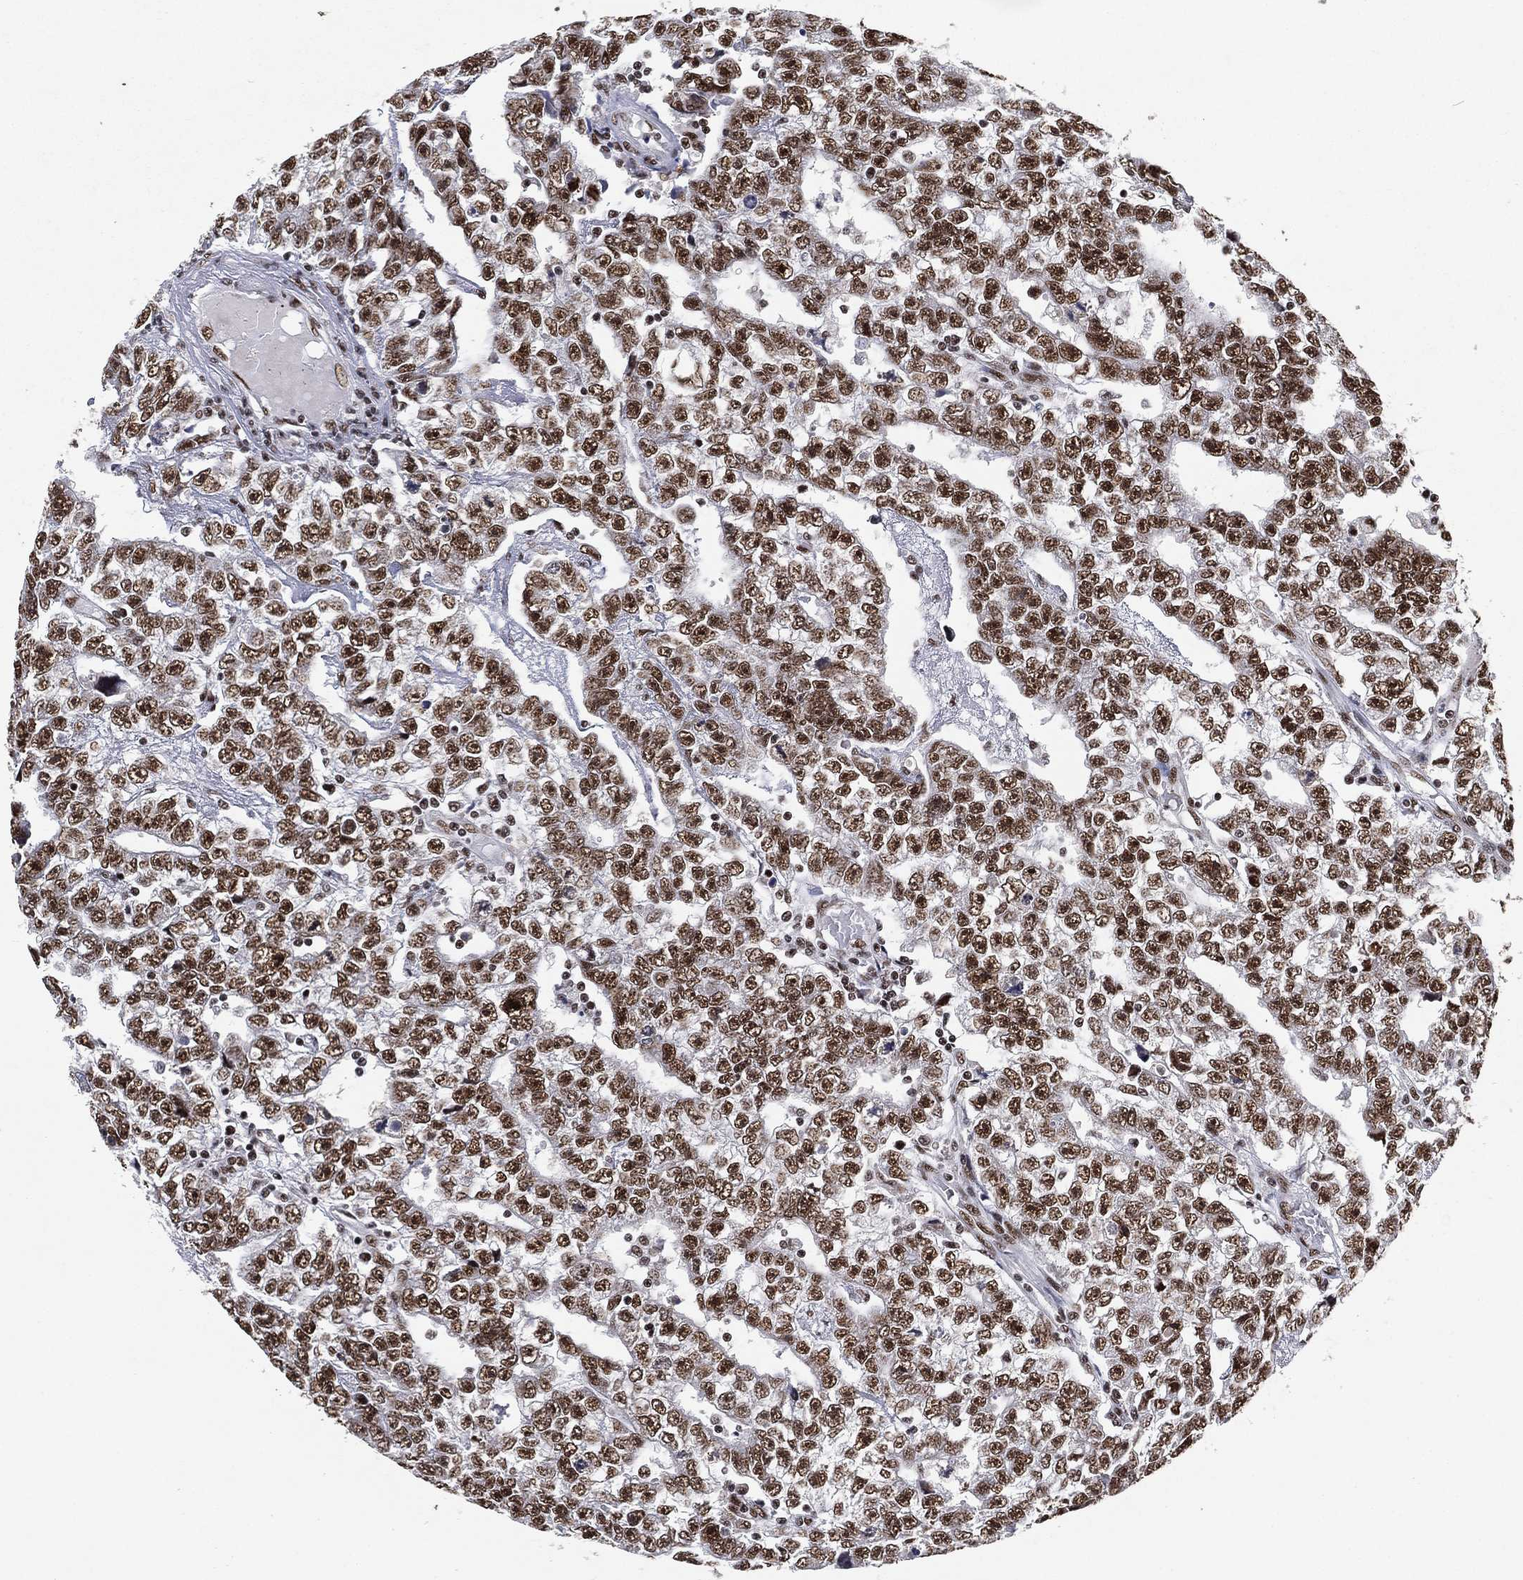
{"staining": {"intensity": "strong", "quantity": ">75%", "location": "nuclear"}, "tissue": "testis cancer", "cell_type": "Tumor cells", "image_type": "cancer", "snomed": [{"axis": "morphology", "description": "Carcinoma, Embryonal, NOS"}, {"axis": "topography", "description": "Testis"}], "caption": "IHC histopathology image of testis embryonal carcinoma stained for a protein (brown), which reveals high levels of strong nuclear expression in about >75% of tumor cells.", "gene": "DDX27", "patient": {"sex": "male", "age": 25}}